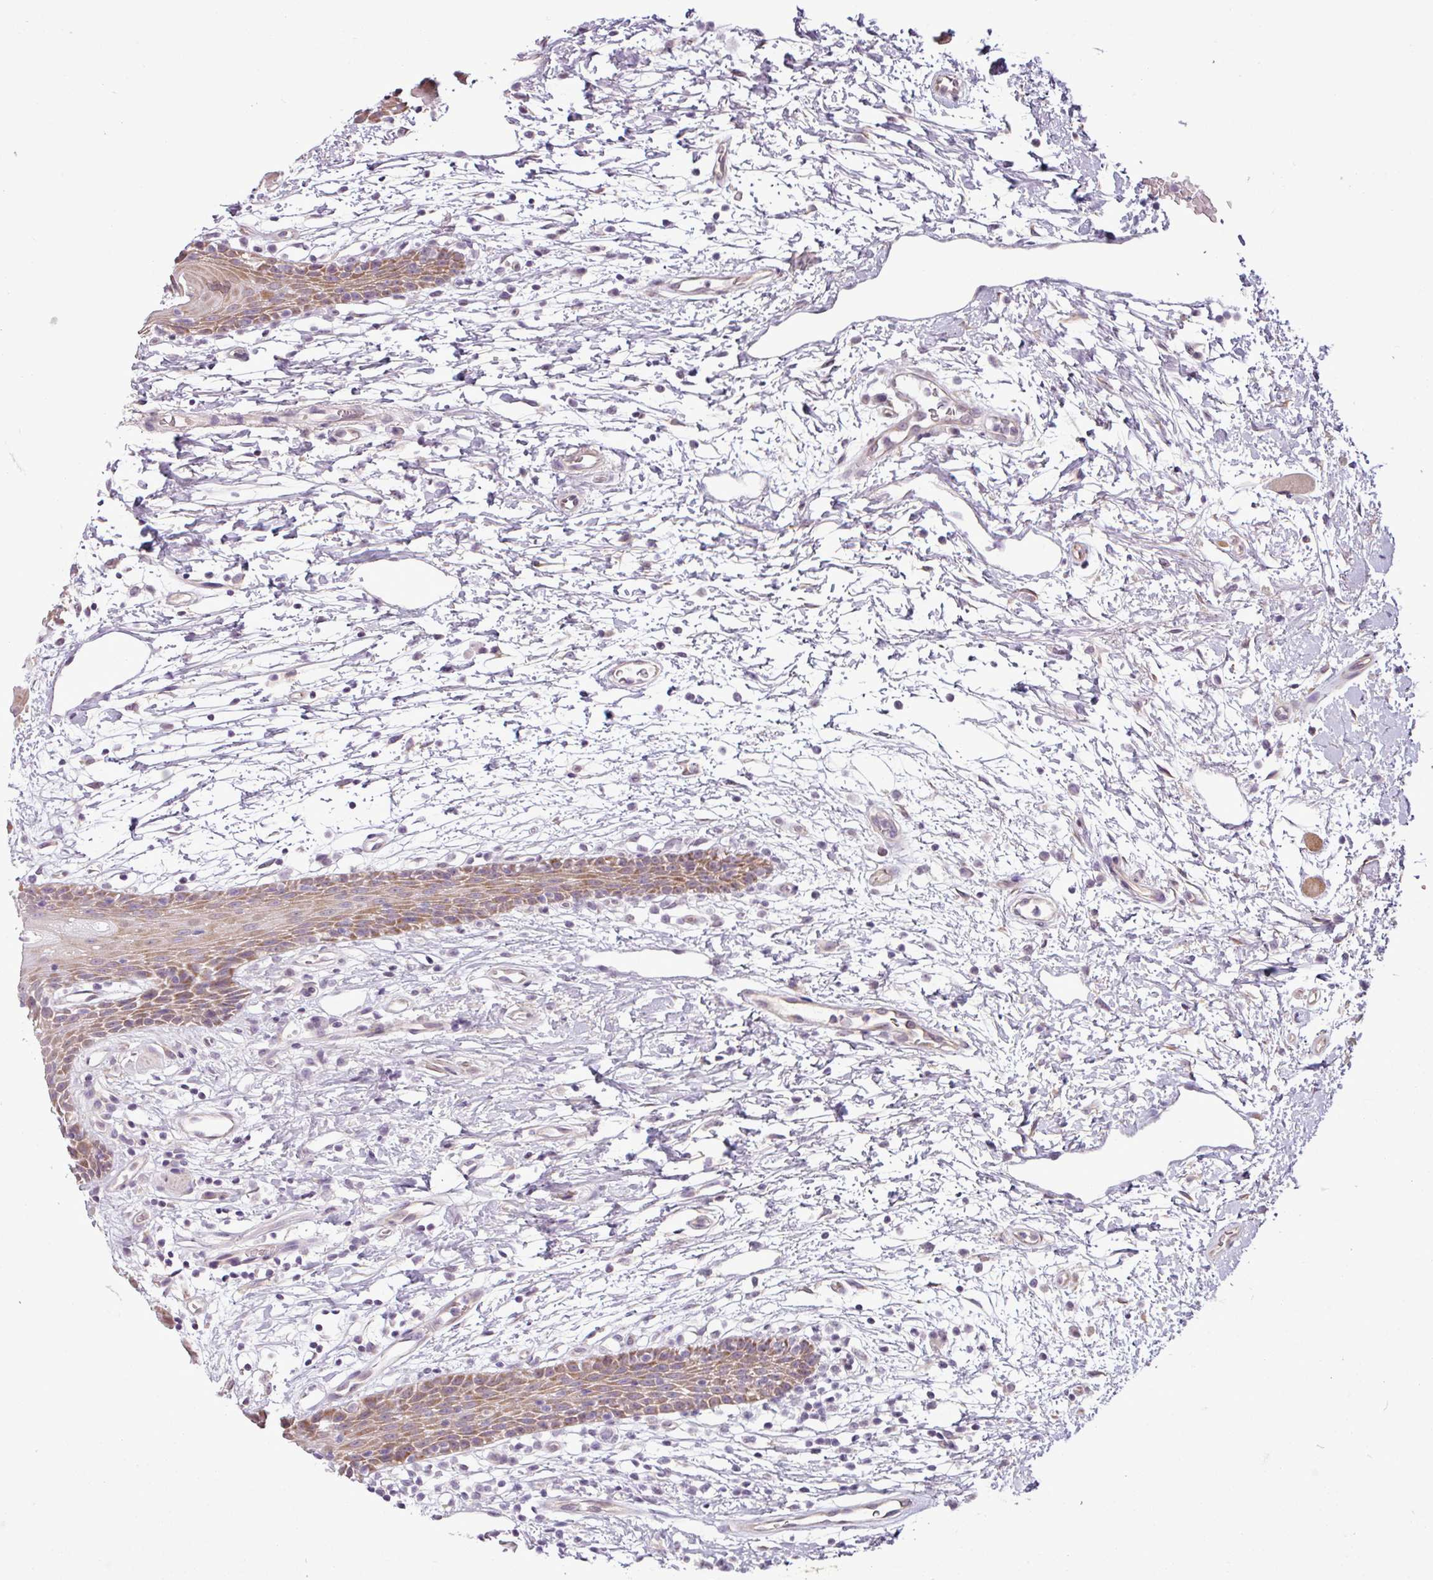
{"staining": {"intensity": "moderate", "quantity": "25%-75%", "location": "cytoplasmic/membranous"}, "tissue": "oral mucosa", "cell_type": "Squamous epithelial cells", "image_type": "normal", "snomed": [{"axis": "morphology", "description": "Normal tissue, NOS"}, {"axis": "topography", "description": "Oral tissue"}, {"axis": "topography", "description": "Tounge, NOS"}], "caption": "Immunohistochemistry (DAB (3,3'-diaminobenzidine)) staining of normal human oral mucosa shows moderate cytoplasmic/membranous protein expression in about 25%-75% of squamous epithelial cells. The staining was performed using DAB (3,3'-diaminobenzidine), with brown indicating positive protein expression. Nuclei are stained blue with hematoxylin.", "gene": "GPT2", "patient": {"sex": "female", "age": 59}}